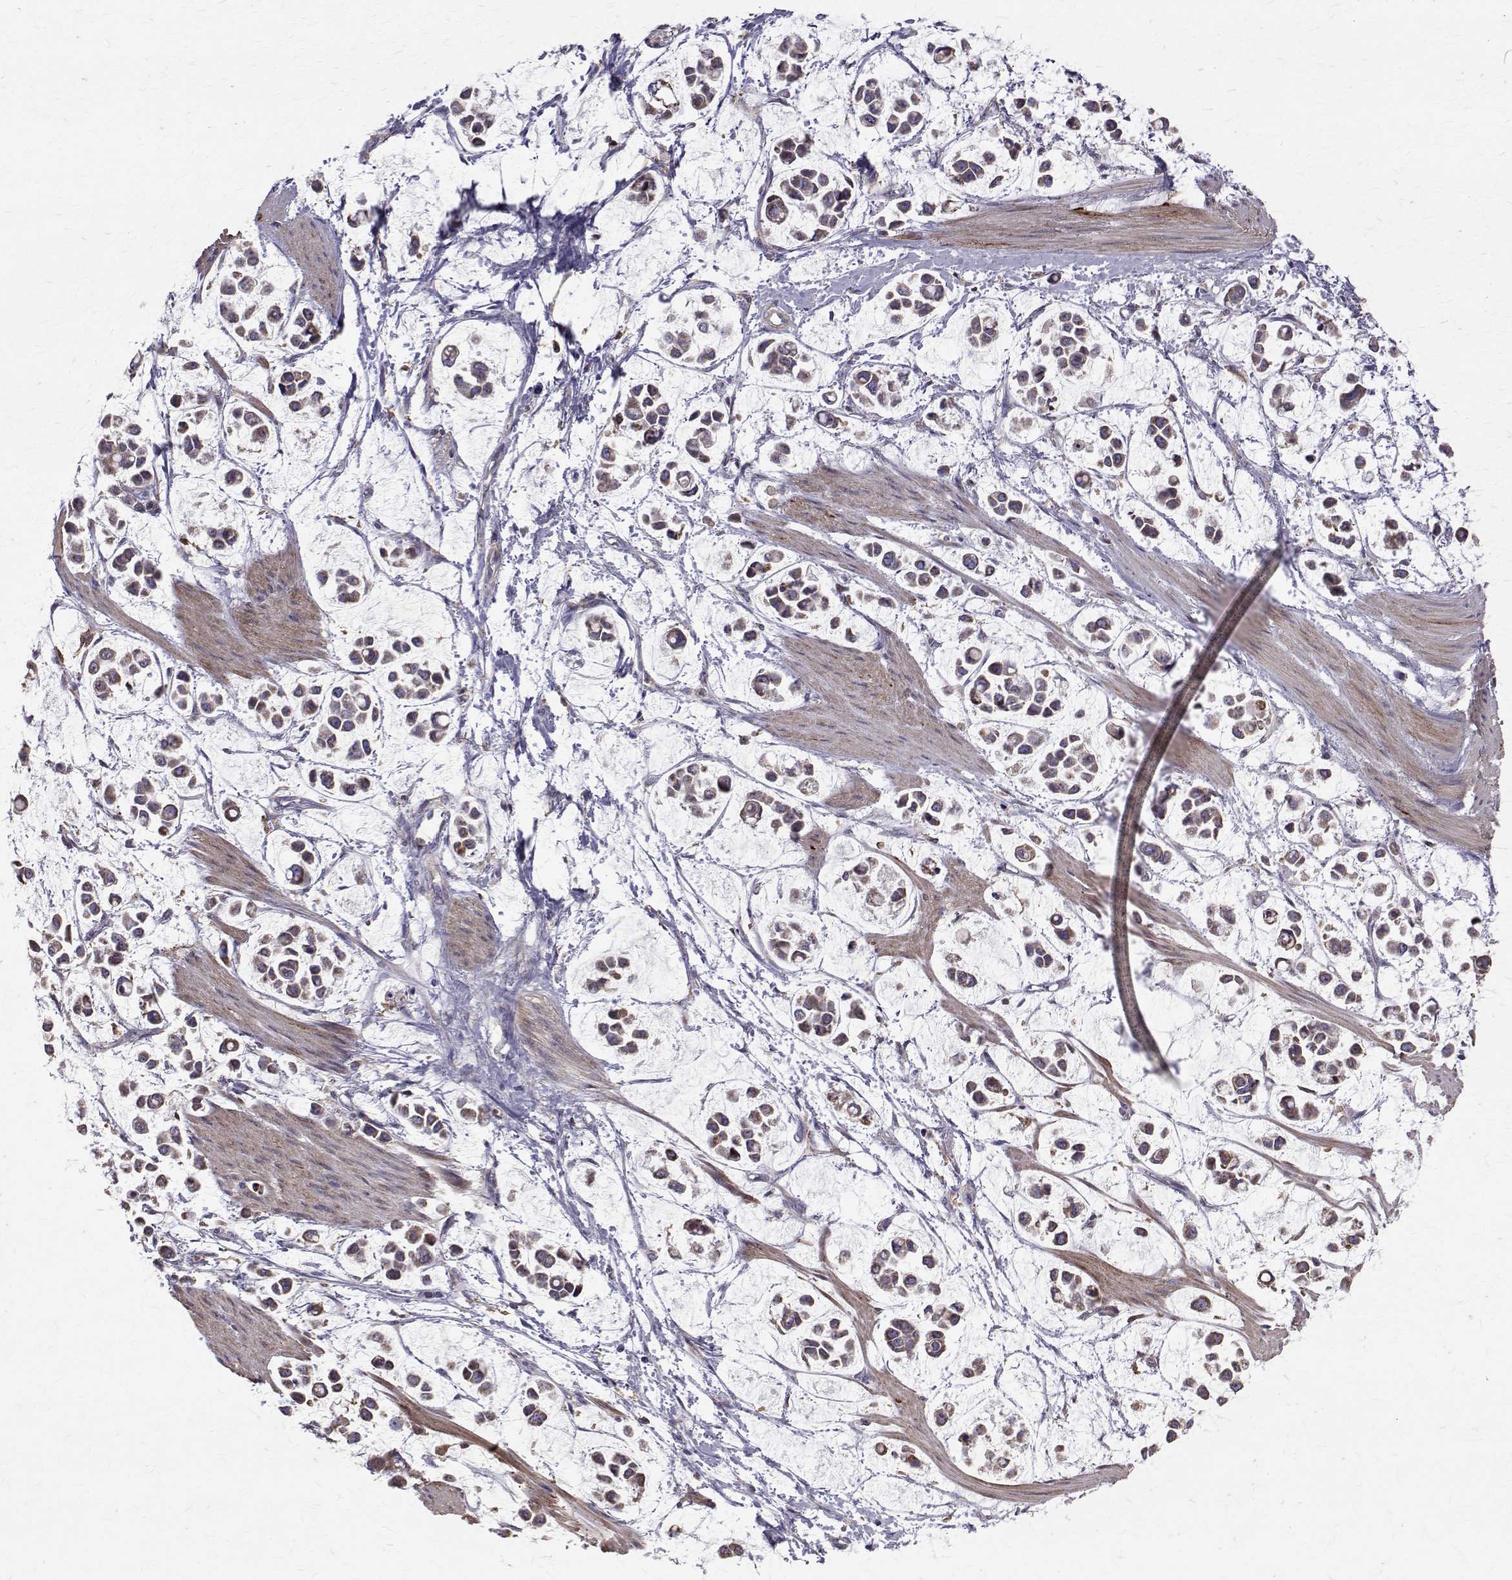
{"staining": {"intensity": "weak", "quantity": "25%-75%", "location": "cytoplasmic/membranous"}, "tissue": "stomach cancer", "cell_type": "Tumor cells", "image_type": "cancer", "snomed": [{"axis": "morphology", "description": "Adenocarcinoma, NOS"}, {"axis": "topography", "description": "Stomach"}], "caption": "Human stomach cancer (adenocarcinoma) stained for a protein (brown) exhibits weak cytoplasmic/membranous positive expression in approximately 25%-75% of tumor cells.", "gene": "CCDC89", "patient": {"sex": "male", "age": 82}}